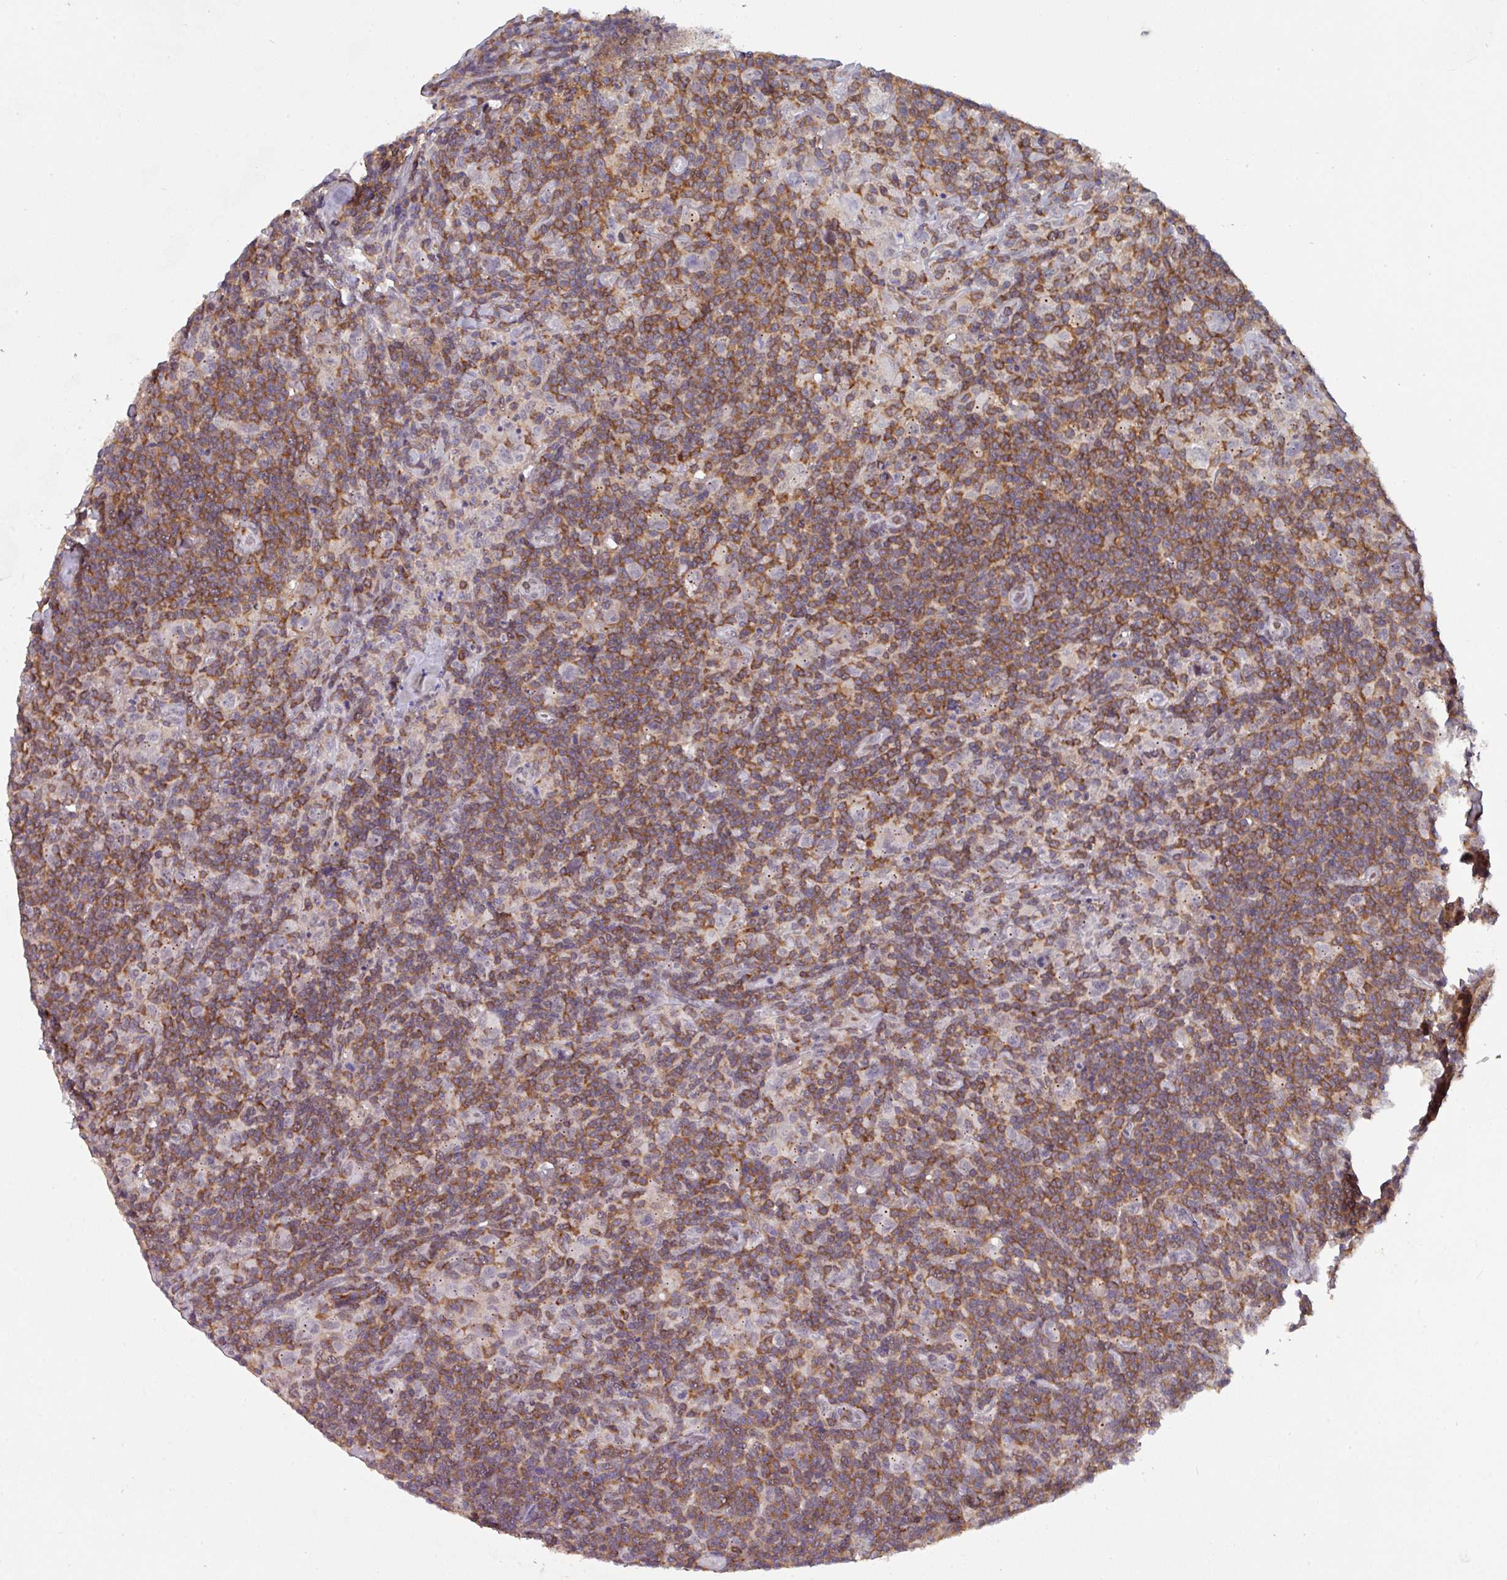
{"staining": {"intensity": "negative", "quantity": "none", "location": "none"}, "tissue": "lymphoma", "cell_type": "Tumor cells", "image_type": "cancer", "snomed": [{"axis": "morphology", "description": "Hodgkin's disease, NOS"}, {"axis": "topography", "description": "Lymph node"}], "caption": "Lymphoma was stained to show a protein in brown. There is no significant staining in tumor cells.", "gene": "RASAL3", "patient": {"sex": "female", "age": 18}}